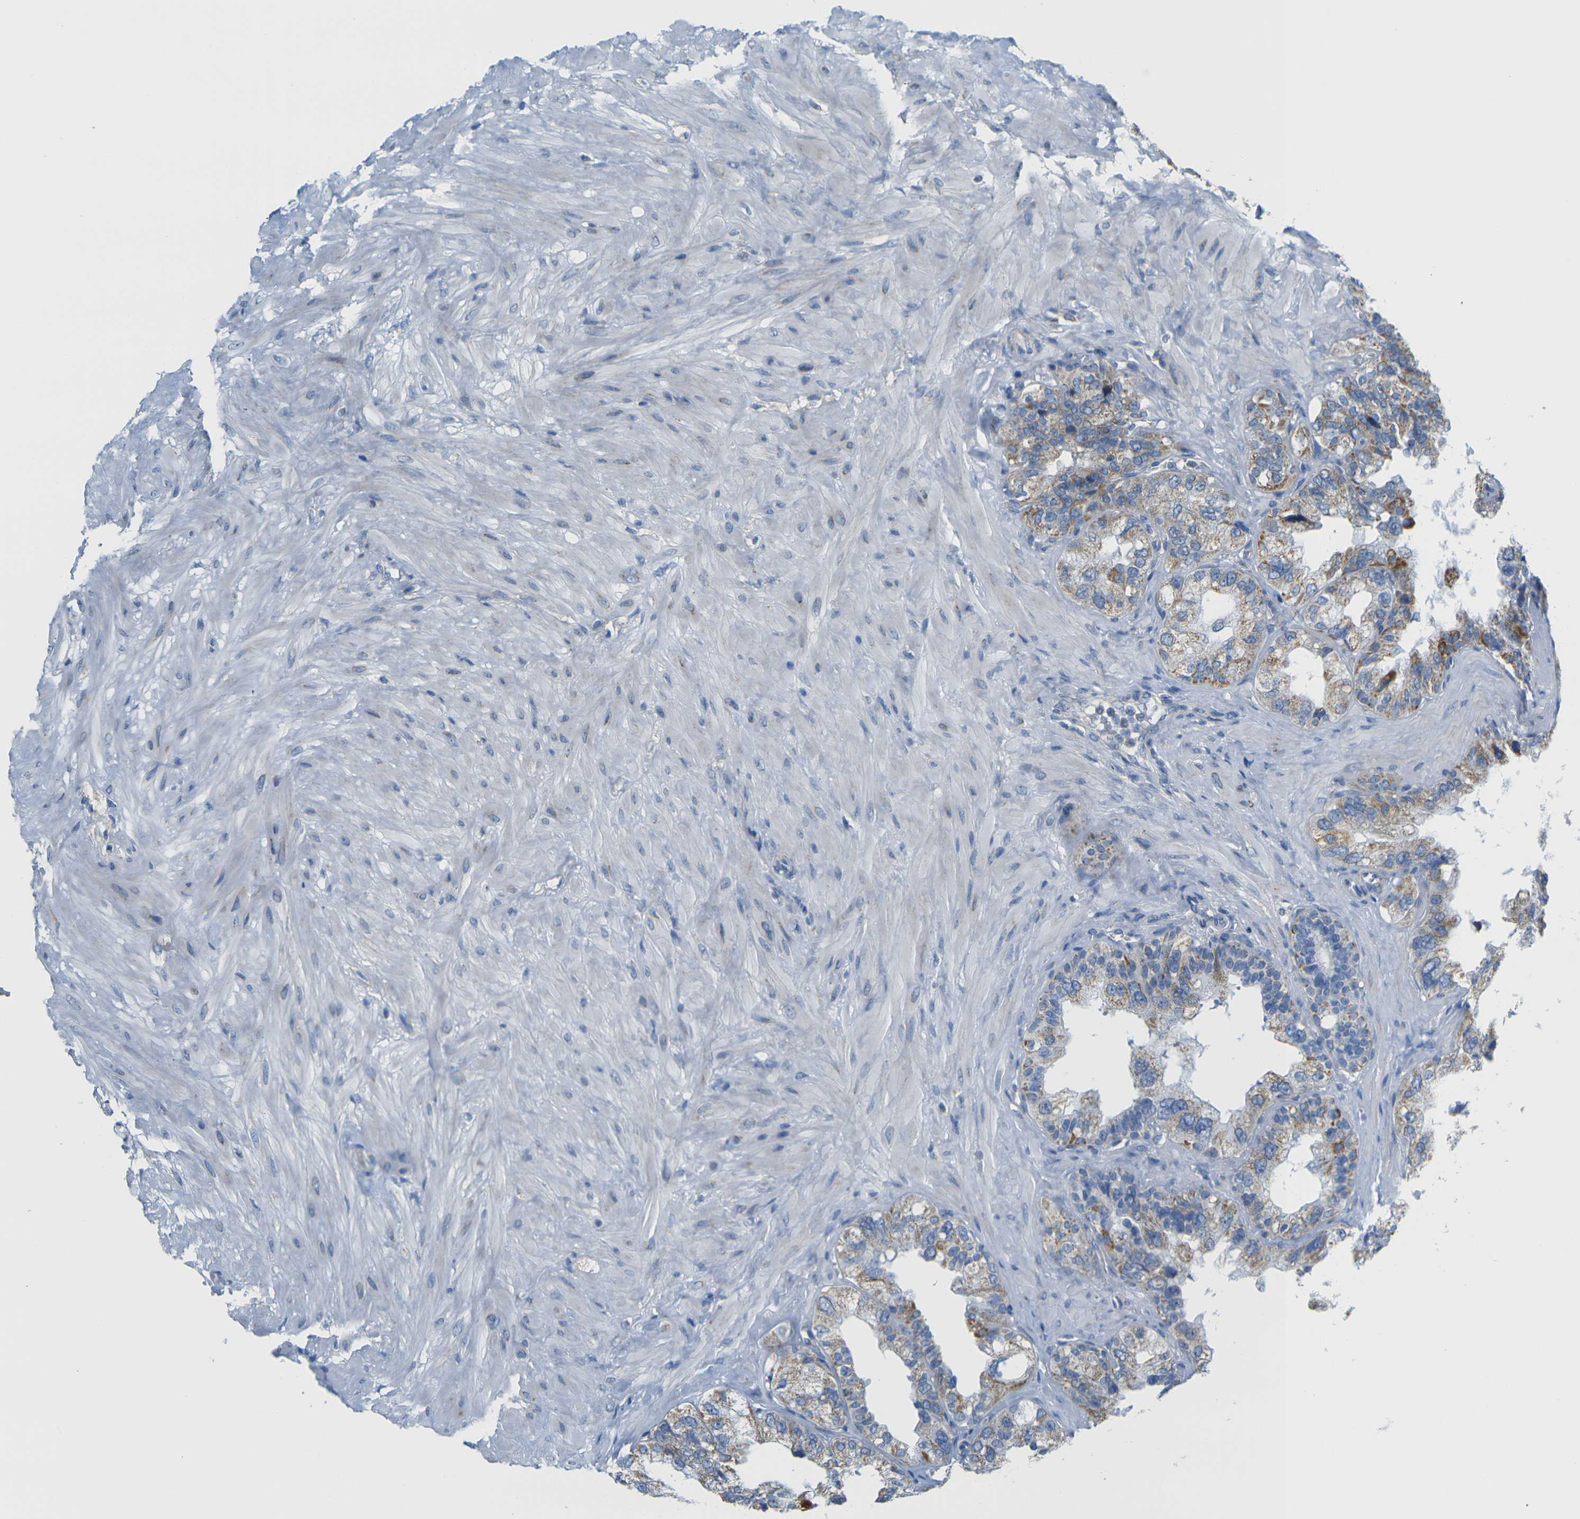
{"staining": {"intensity": "moderate", "quantity": ">75%", "location": "cytoplasmic/membranous"}, "tissue": "seminal vesicle", "cell_type": "Glandular cells", "image_type": "normal", "snomed": [{"axis": "morphology", "description": "Normal tissue, NOS"}, {"axis": "topography", "description": "Seminal veicle"}], "caption": "Immunohistochemical staining of unremarkable human seminal vesicle displays medium levels of moderate cytoplasmic/membranous expression in approximately >75% of glandular cells. Nuclei are stained in blue.", "gene": "TMEM204", "patient": {"sex": "male", "age": 68}}